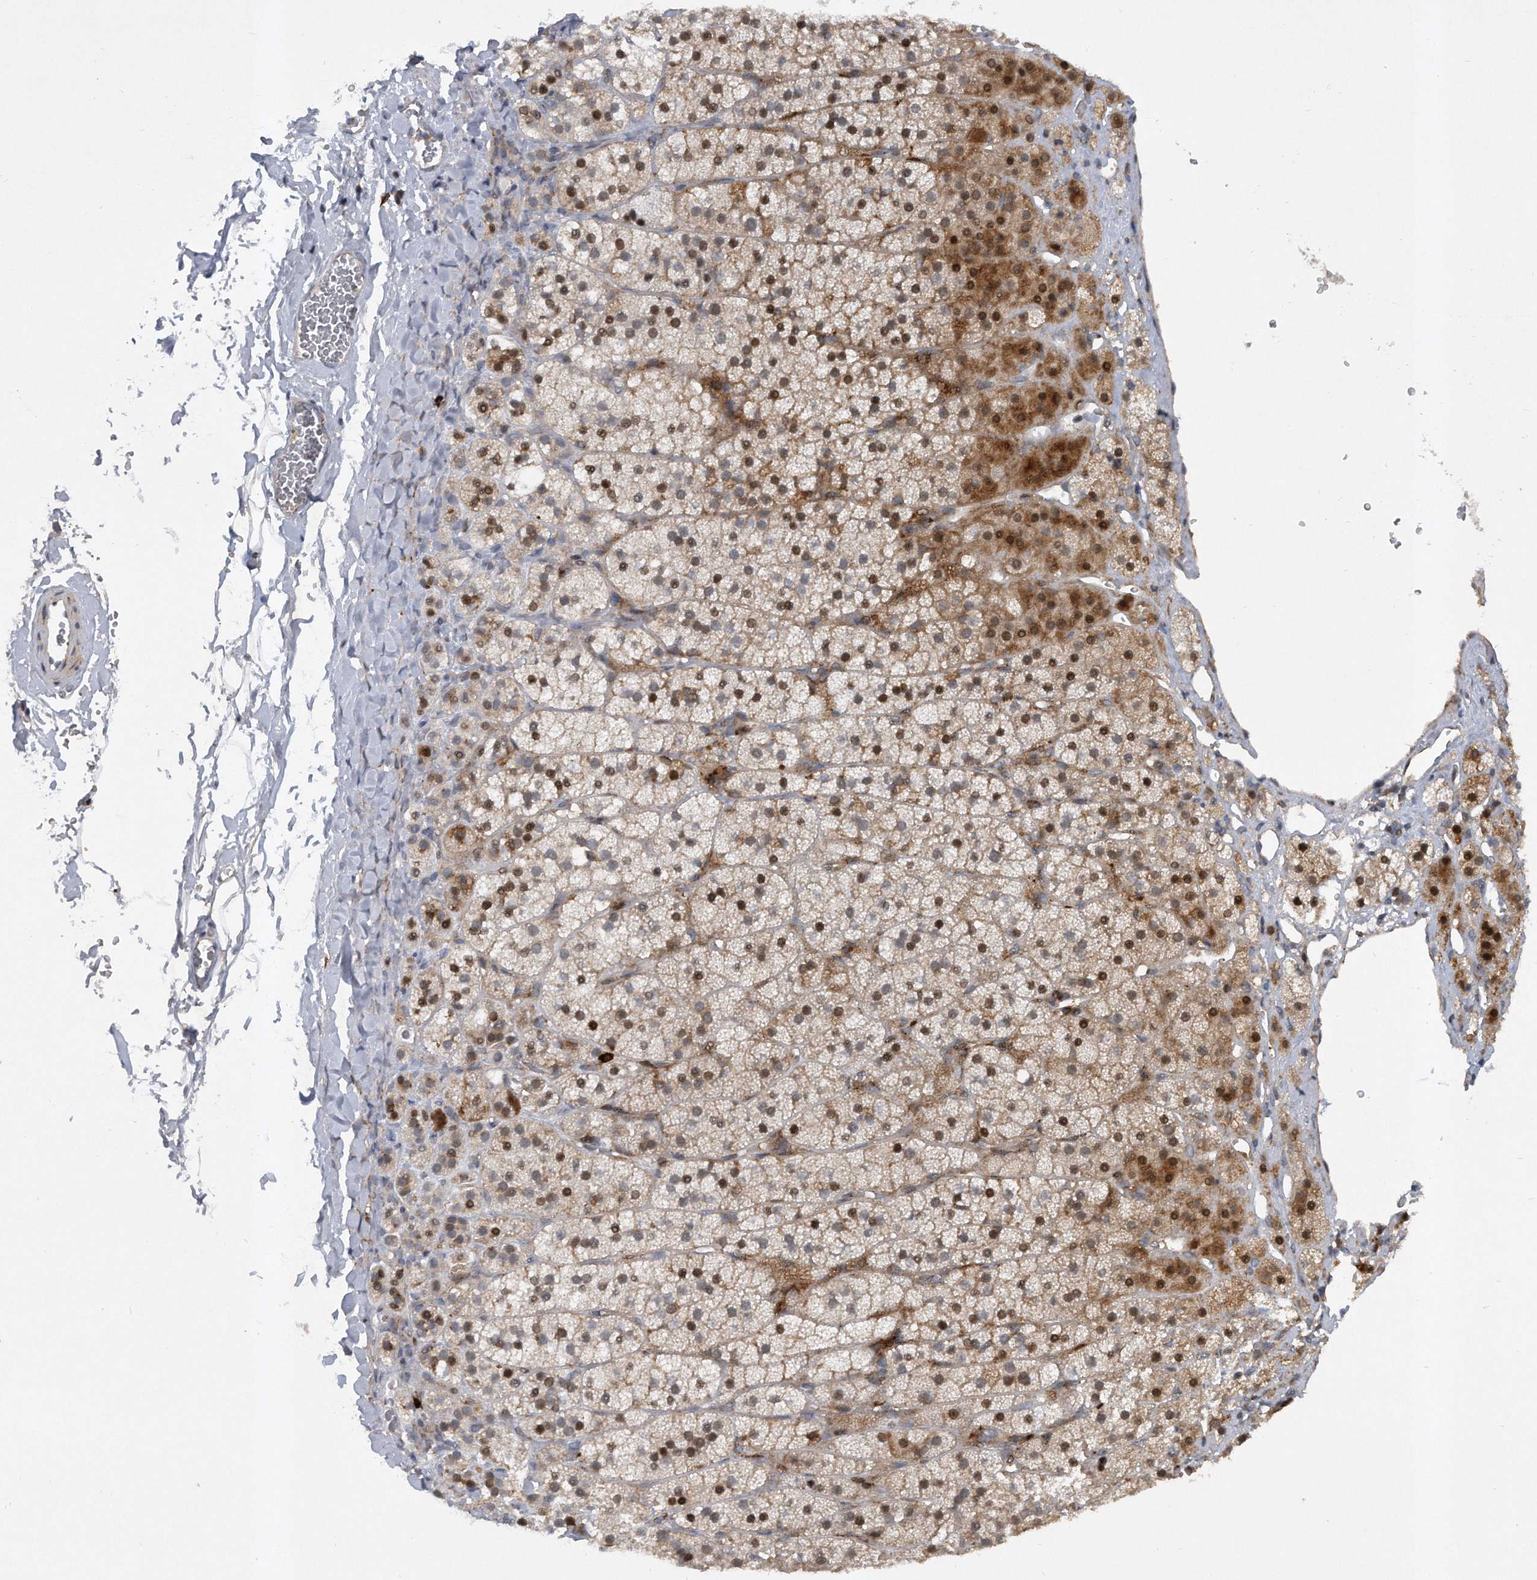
{"staining": {"intensity": "moderate", "quantity": ">75%", "location": "cytoplasmic/membranous,nuclear"}, "tissue": "adrenal gland", "cell_type": "Glandular cells", "image_type": "normal", "snomed": [{"axis": "morphology", "description": "Normal tissue, NOS"}, {"axis": "topography", "description": "Adrenal gland"}], "caption": "Protein analysis of normal adrenal gland displays moderate cytoplasmic/membranous,nuclear expression in approximately >75% of glandular cells.", "gene": "PGBD2", "patient": {"sex": "female", "age": 44}}